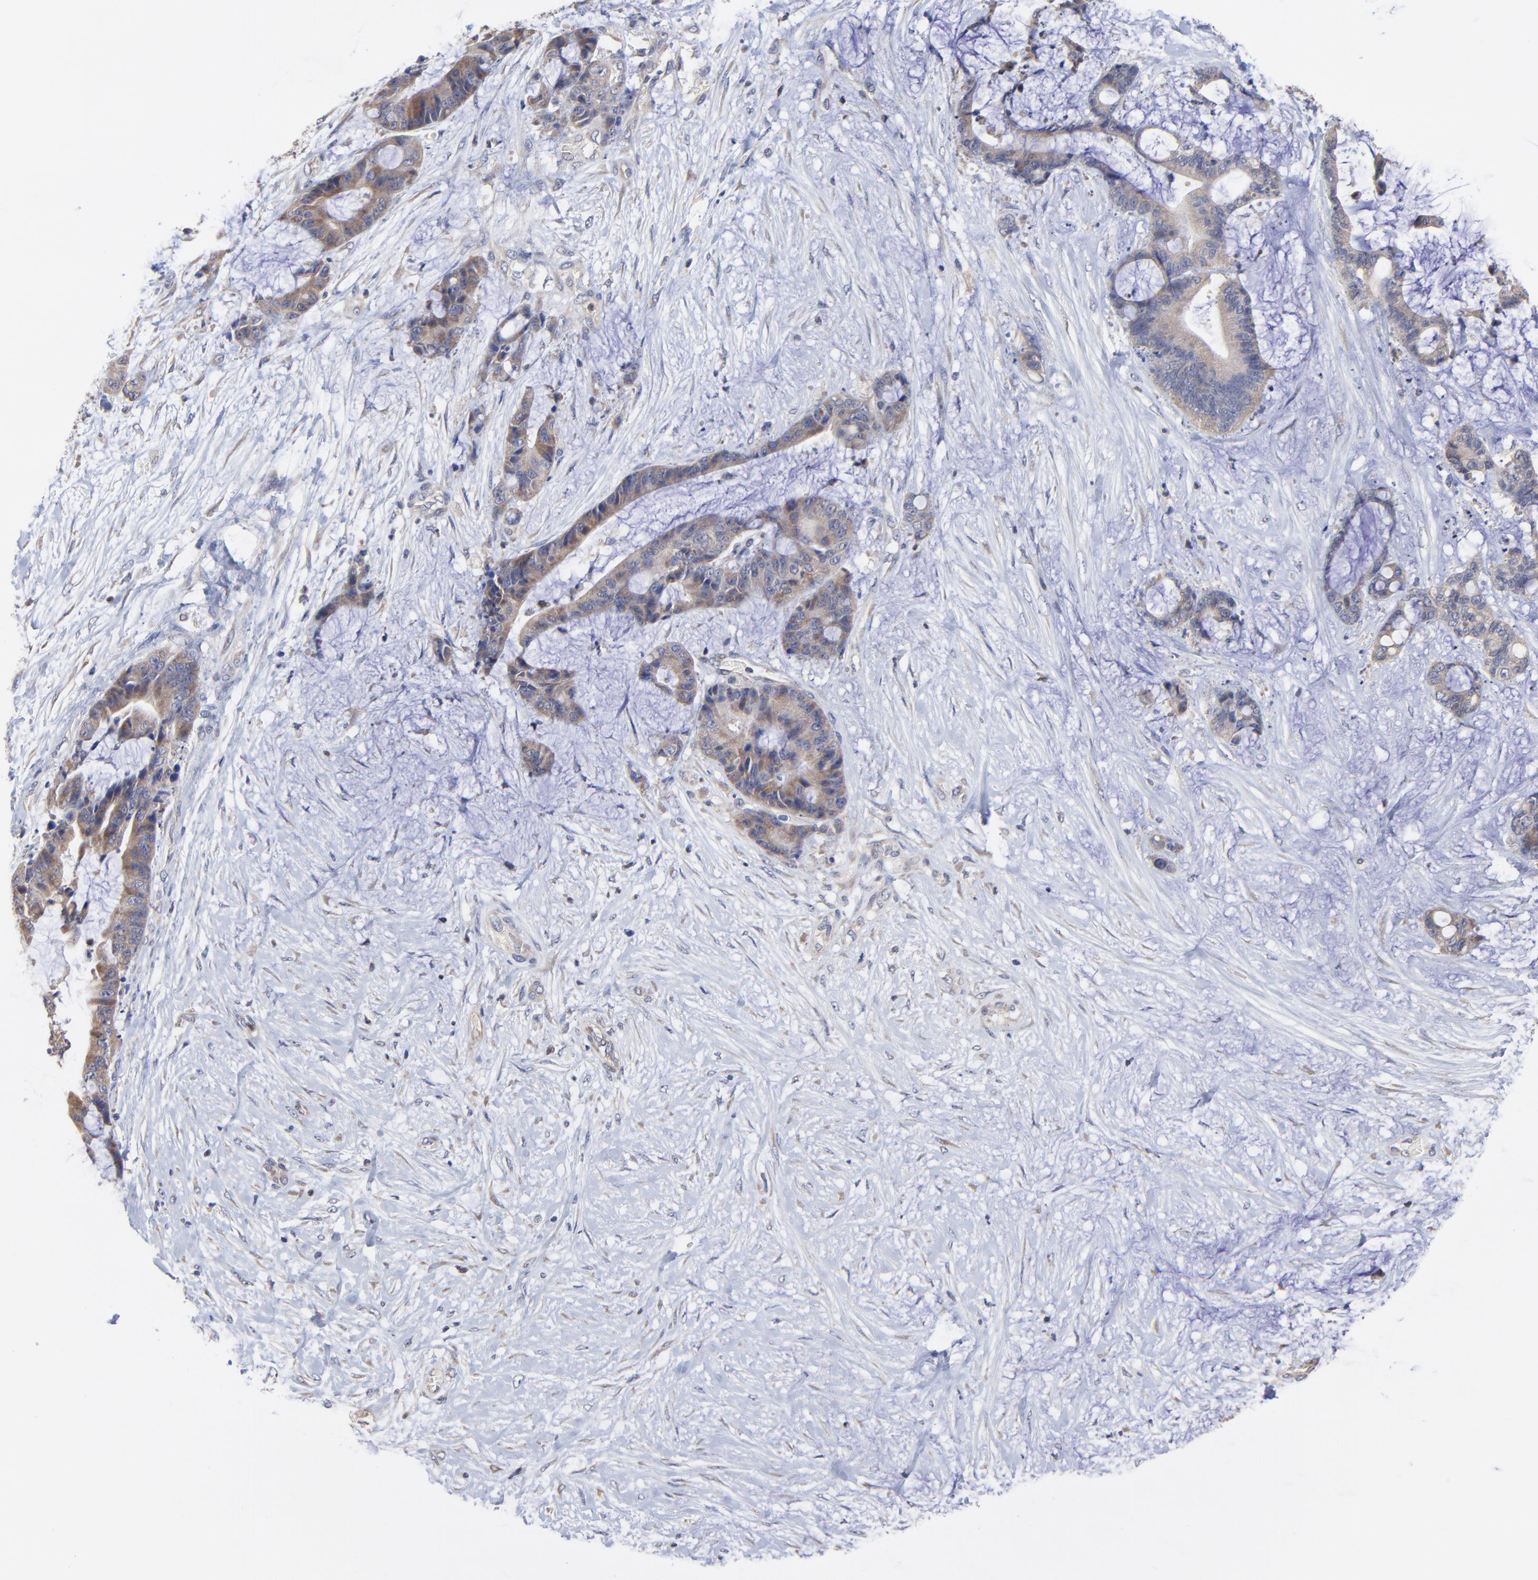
{"staining": {"intensity": "weak", "quantity": ">75%", "location": "cytoplasmic/membranous"}, "tissue": "liver cancer", "cell_type": "Tumor cells", "image_type": "cancer", "snomed": [{"axis": "morphology", "description": "Cholangiocarcinoma"}, {"axis": "topography", "description": "Liver"}], "caption": "The immunohistochemical stain shows weak cytoplasmic/membranous staining in tumor cells of cholangiocarcinoma (liver) tissue. The protein of interest is stained brown, and the nuclei are stained in blue (DAB IHC with brightfield microscopy, high magnification).", "gene": "PCMT1", "patient": {"sex": "female", "age": 73}}